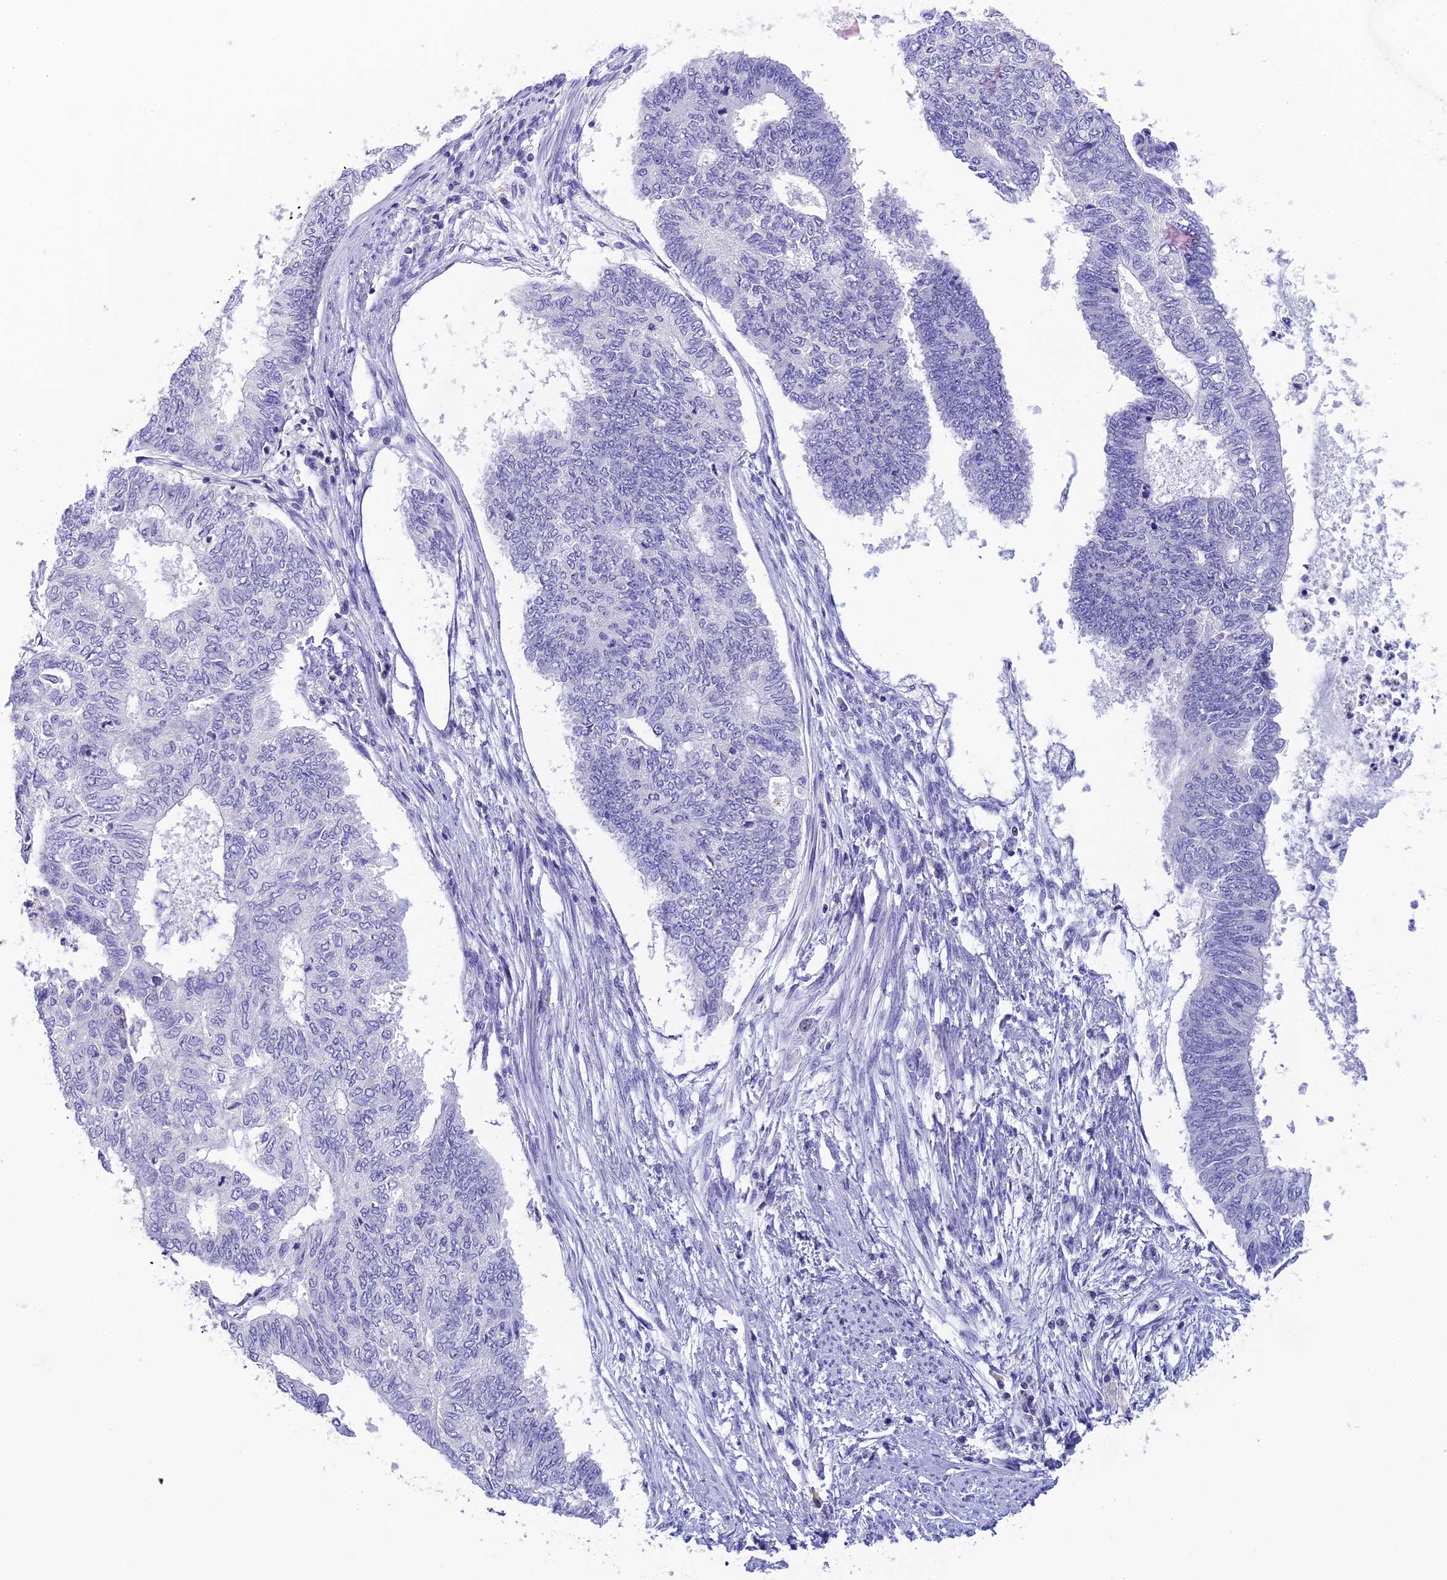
{"staining": {"intensity": "negative", "quantity": "none", "location": "none"}, "tissue": "endometrial cancer", "cell_type": "Tumor cells", "image_type": "cancer", "snomed": [{"axis": "morphology", "description": "Adenocarcinoma, NOS"}, {"axis": "topography", "description": "Endometrium"}], "caption": "Immunohistochemistry of human endometrial cancer (adenocarcinoma) reveals no staining in tumor cells.", "gene": "C12orf29", "patient": {"sex": "female", "age": 68}}